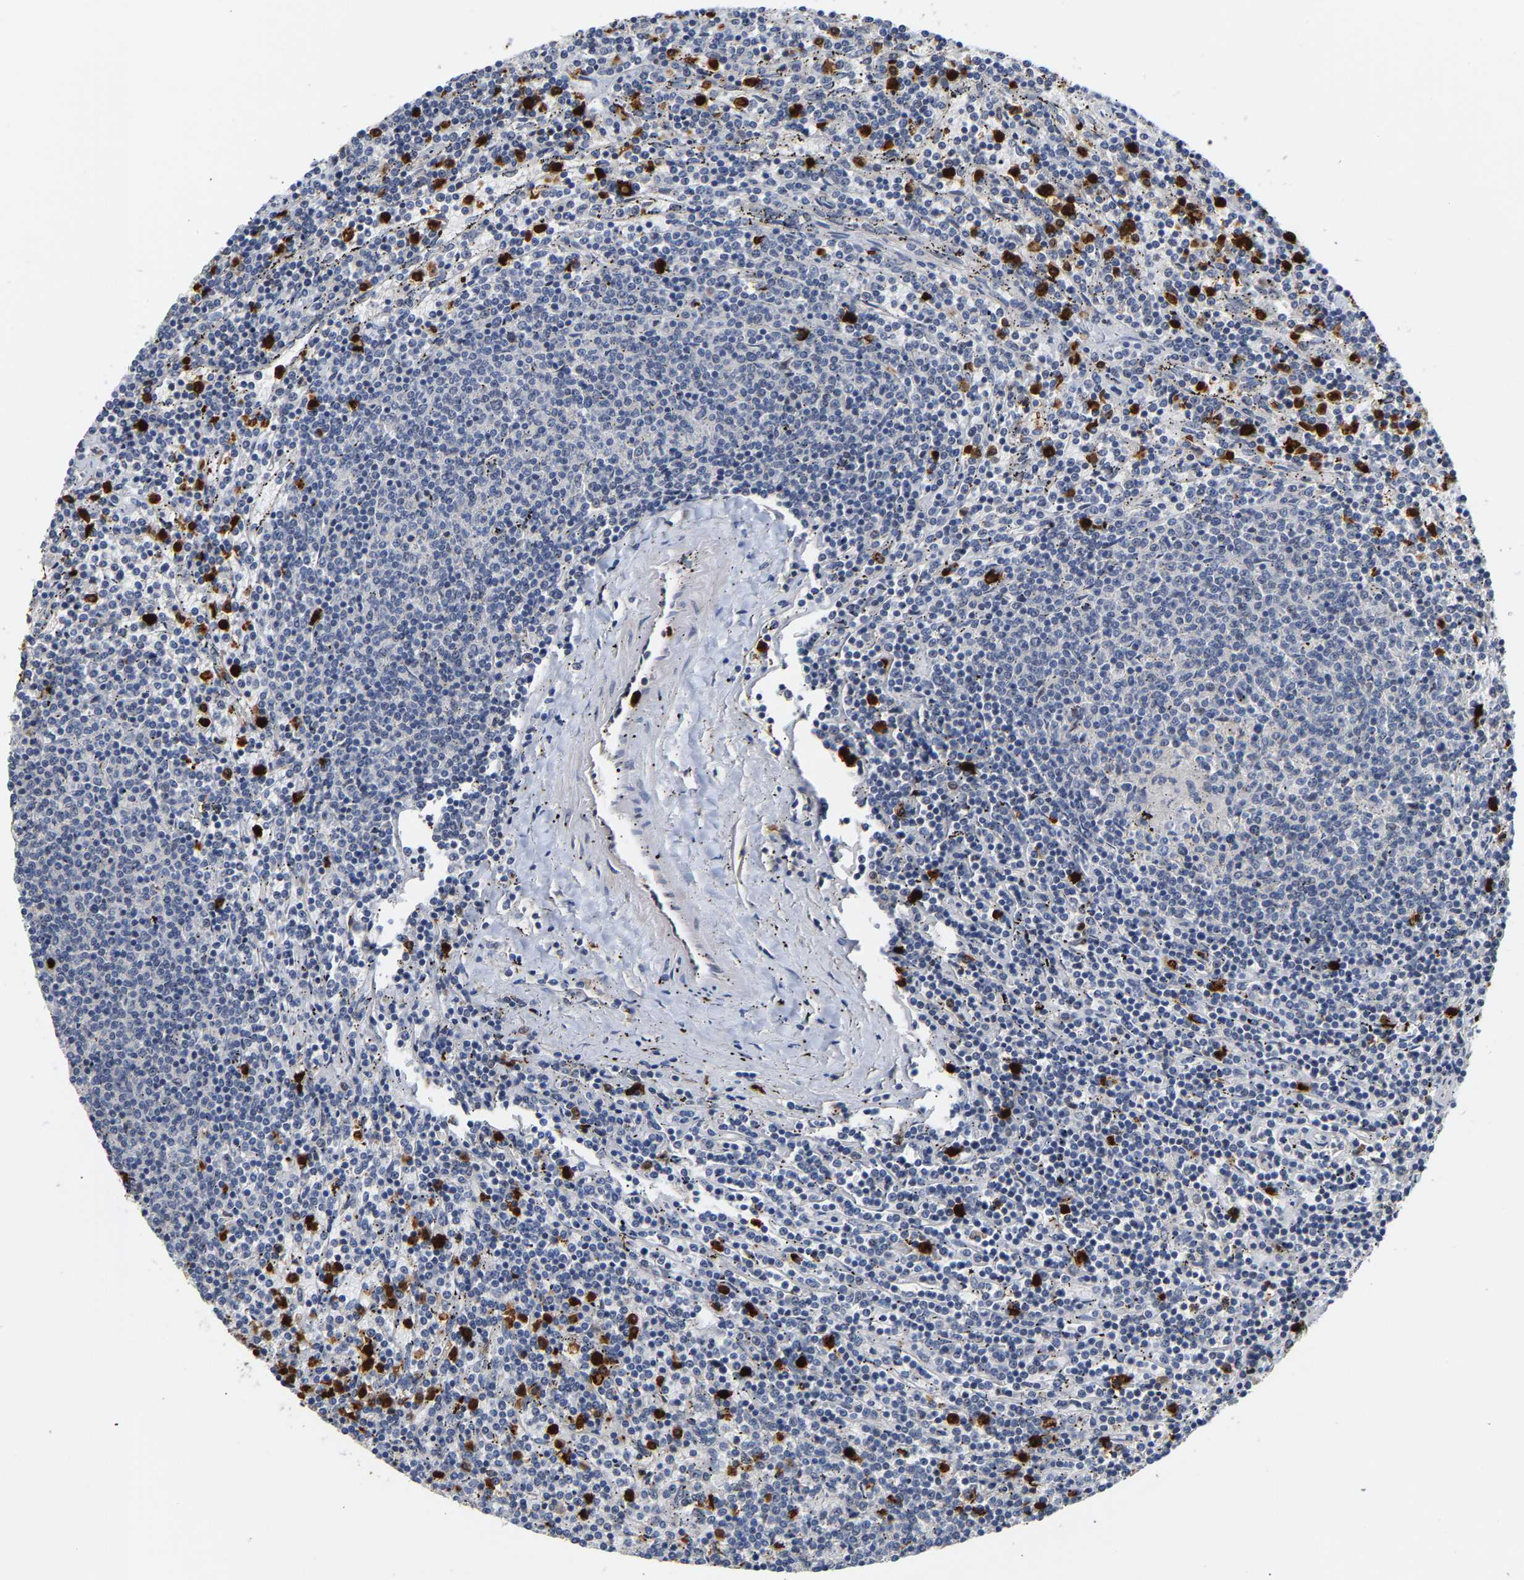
{"staining": {"intensity": "negative", "quantity": "none", "location": "none"}, "tissue": "lymphoma", "cell_type": "Tumor cells", "image_type": "cancer", "snomed": [{"axis": "morphology", "description": "Malignant lymphoma, non-Hodgkin's type, Low grade"}, {"axis": "topography", "description": "Spleen"}], "caption": "This is an IHC micrograph of human malignant lymphoma, non-Hodgkin's type (low-grade). There is no staining in tumor cells.", "gene": "TDRD7", "patient": {"sex": "female", "age": 50}}